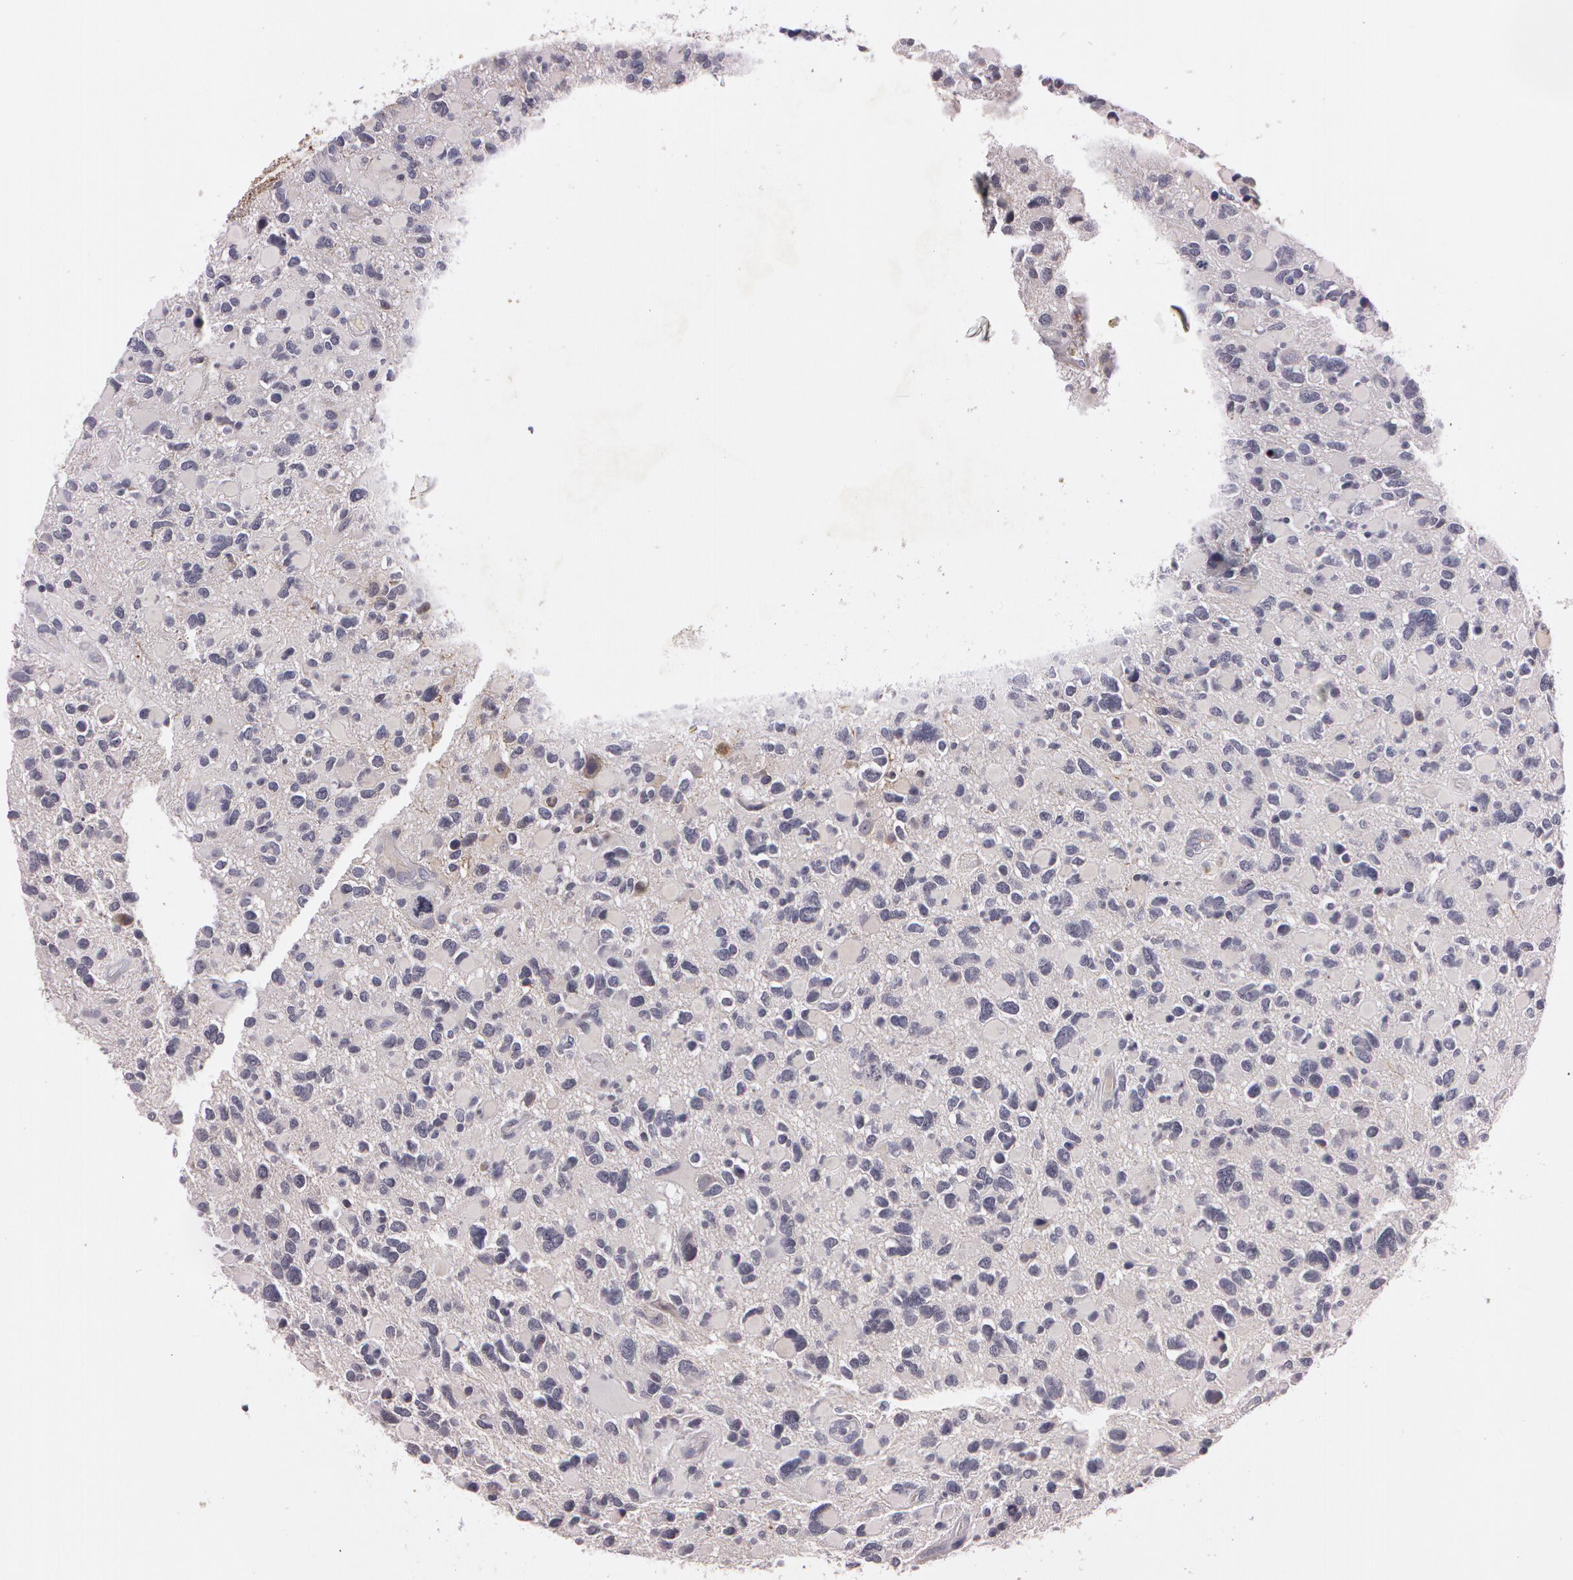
{"staining": {"intensity": "negative", "quantity": "none", "location": "none"}, "tissue": "glioma", "cell_type": "Tumor cells", "image_type": "cancer", "snomed": [{"axis": "morphology", "description": "Glioma, malignant, High grade"}, {"axis": "topography", "description": "Brain"}], "caption": "This histopathology image is of glioma stained with IHC to label a protein in brown with the nuclei are counter-stained blue. There is no positivity in tumor cells. The staining was performed using DAB (3,3'-diaminobenzidine) to visualize the protein expression in brown, while the nuclei were stained in blue with hematoxylin (Magnification: 20x).", "gene": "MXRA5", "patient": {"sex": "female", "age": 37}}